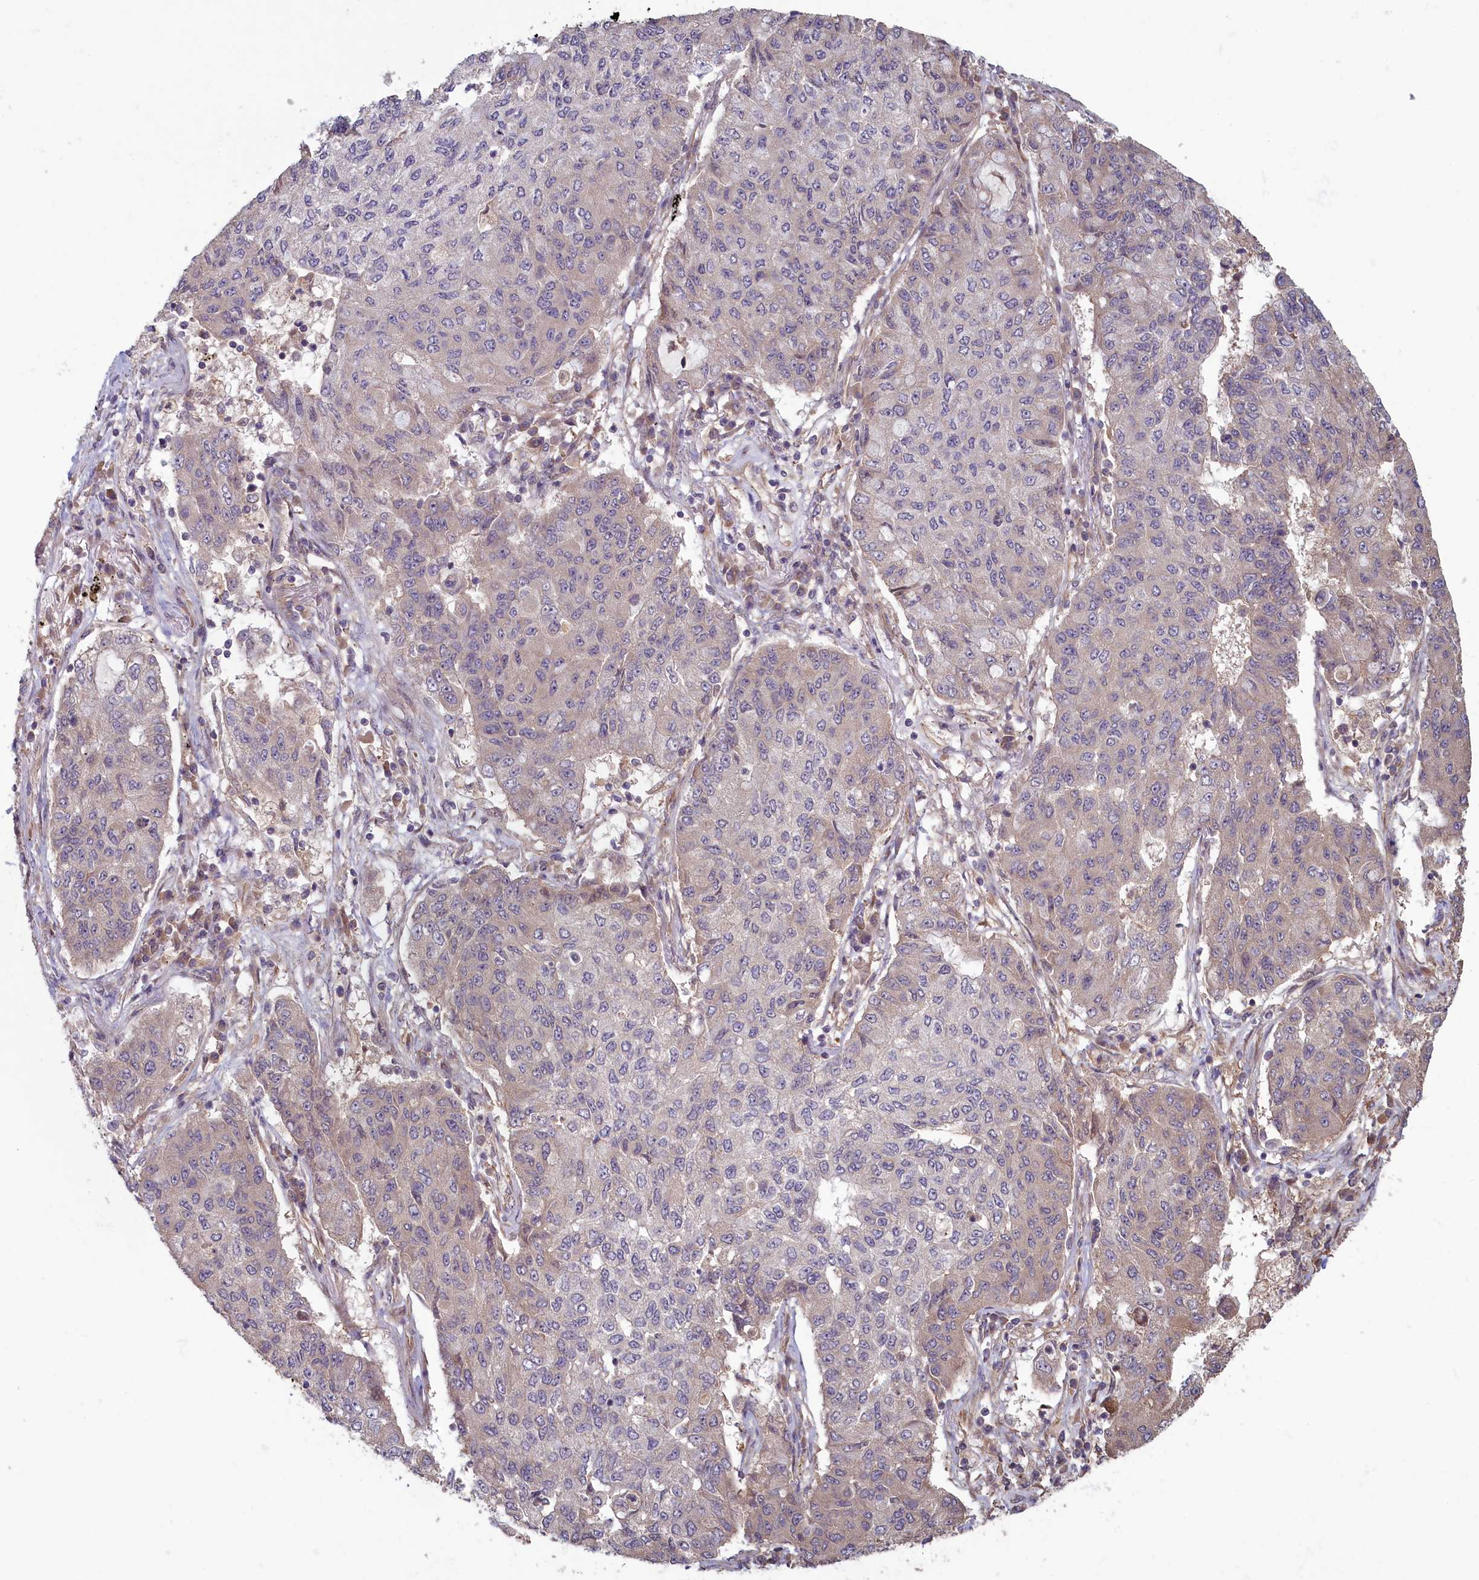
{"staining": {"intensity": "weak", "quantity": "<25%", "location": "cytoplasmic/membranous"}, "tissue": "lung cancer", "cell_type": "Tumor cells", "image_type": "cancer", "snomed": [{"axis": "morphology", "description": "Squamous cell carcinoma, NOS"}, {"axis": "topography", "description": "Lung"}], "caption": "Immunohistochemistry (IHC) of lung cancer demonstrates no staining in tumor cells.", "gene": "CIAO2B", "patient": {"sex": "male", "age": 74}}